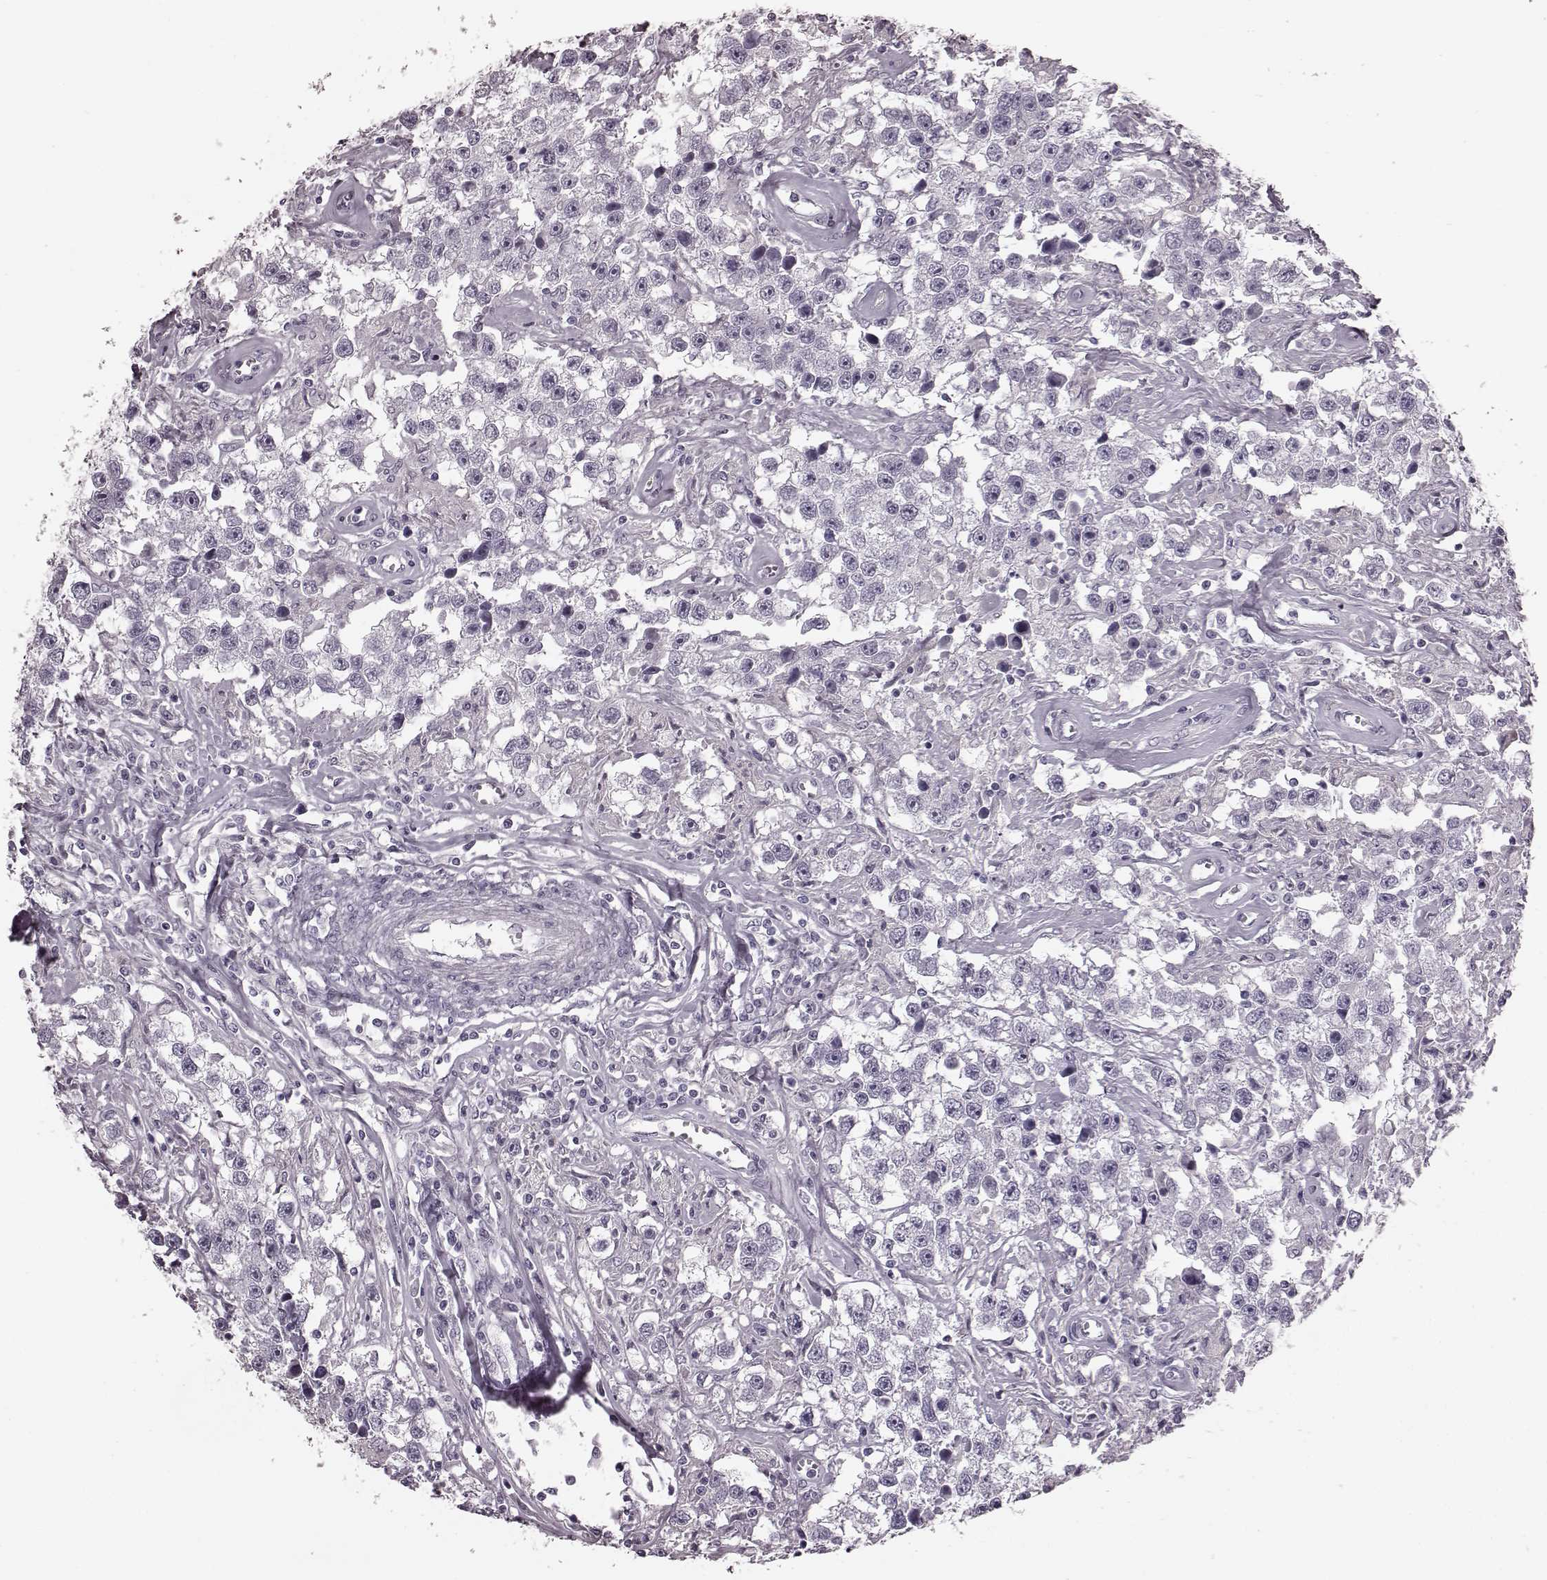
{"staining": {"intensity": "negative", "quantity": "none", "location": "none"}, "tissue": "testis cancer", "cell_type": "Tumor cells", "image_type": "cancer", "snomed": [{"axis": "morphology", "description": "Seminoma, NOS"}, {"axis": "topography", "description": "Testis"}], "caption": "Immunohistochemistry of testis cancer demonstrates no positivity in tumor cells. (DAB IHC visualized using brightfield microscopy, high magnification).", "gene": "TRPM1", "patient": {"sex": "male", "age": 43}}